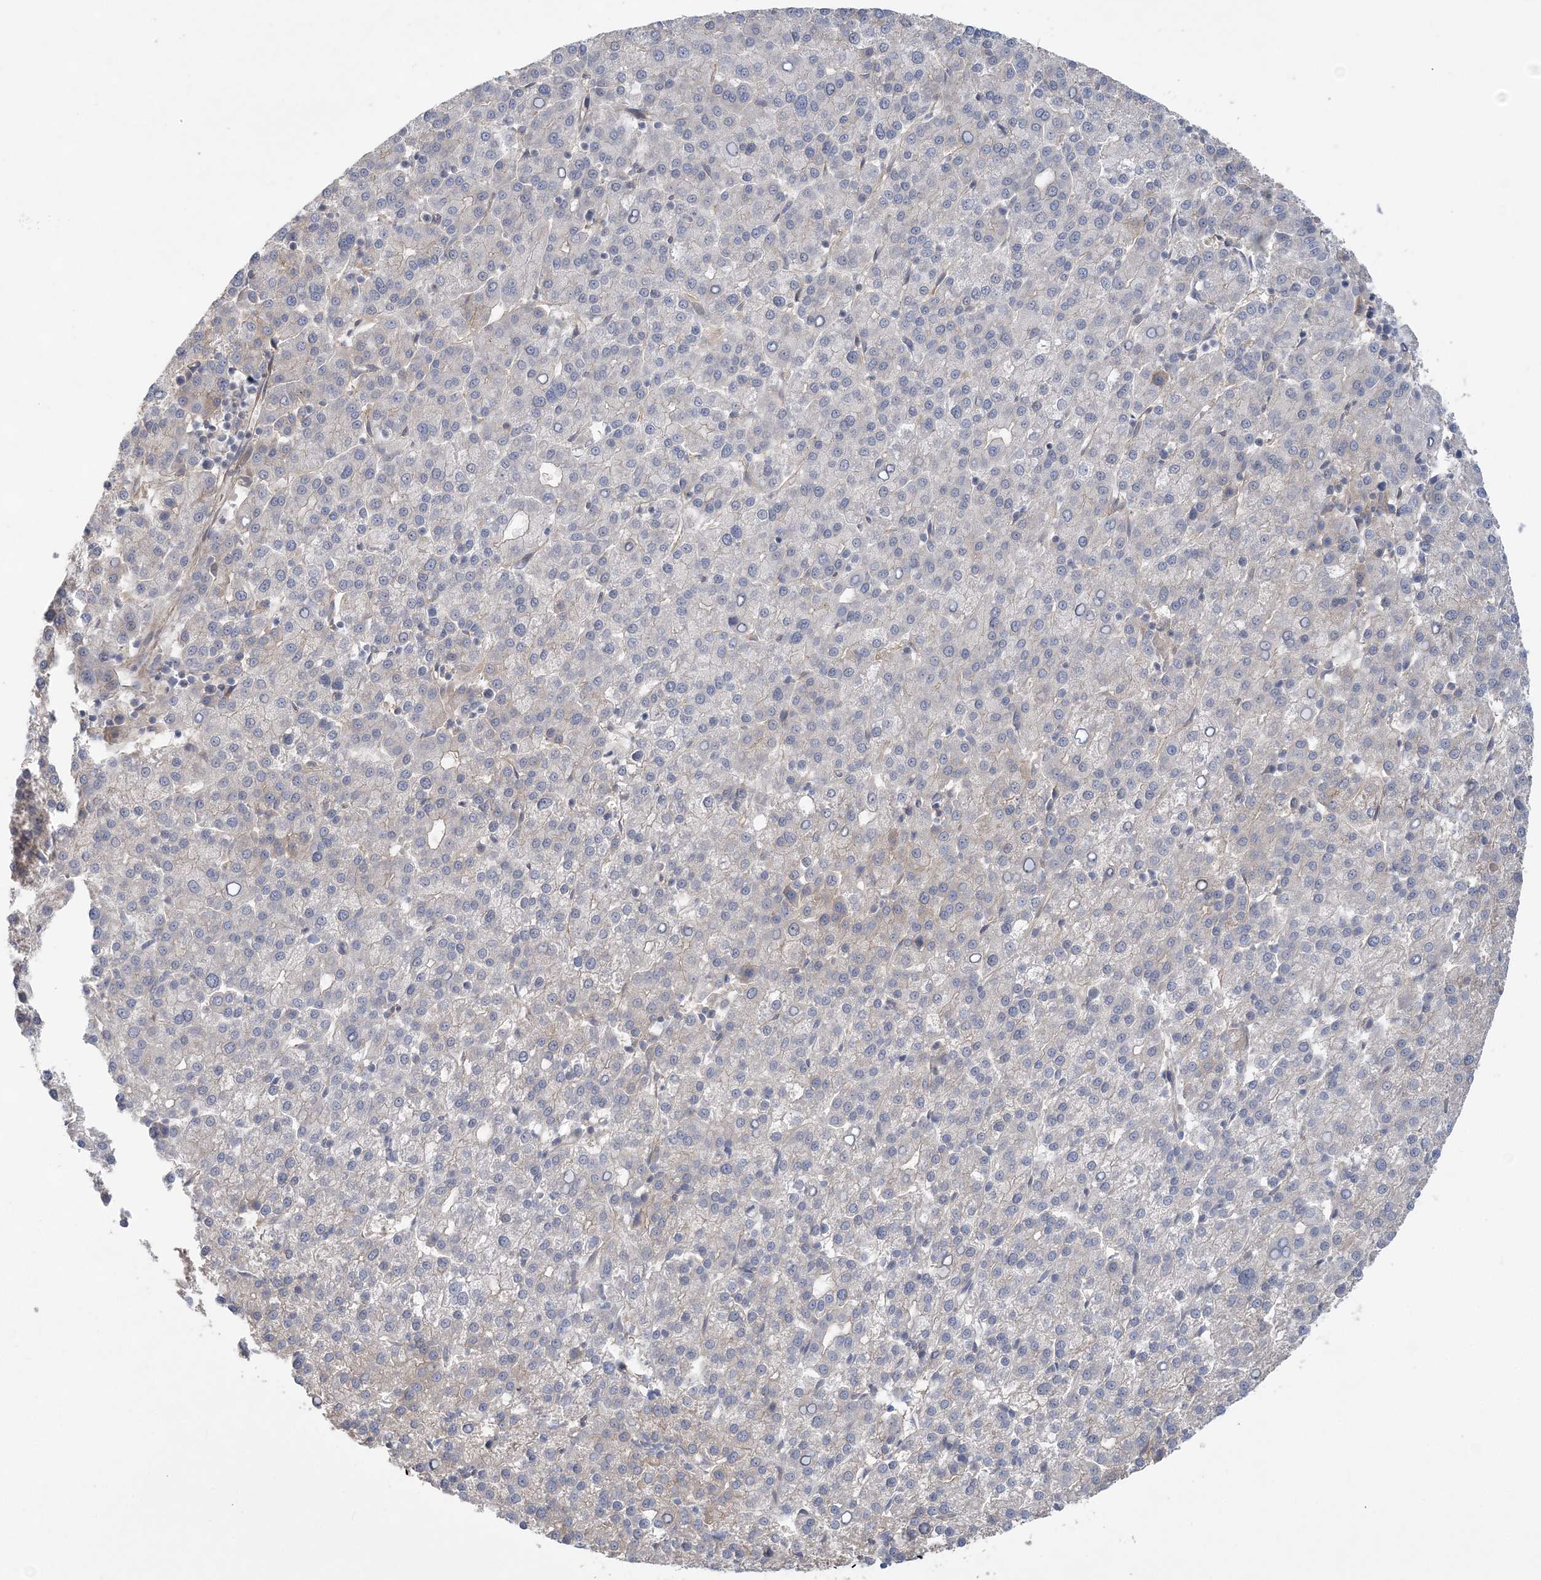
{"staining": {"intensity": "negative", "quantity": "none", "location": "none"}, "tissue": "liver cancer", "cell_type": "Tumor cells", "image_type": "cancer", "snomed": [{"axis": "morphology", "description": "Carcinoma, Hepatocellular, NOS"}, {"axis": "topography", "description": "Liver"}], "caption": "Tumor cells show no significant positivity in liver hepatocellular carcinoma.", "gene": "RAI14", "patient": {"sex": "female", "age": 58}}